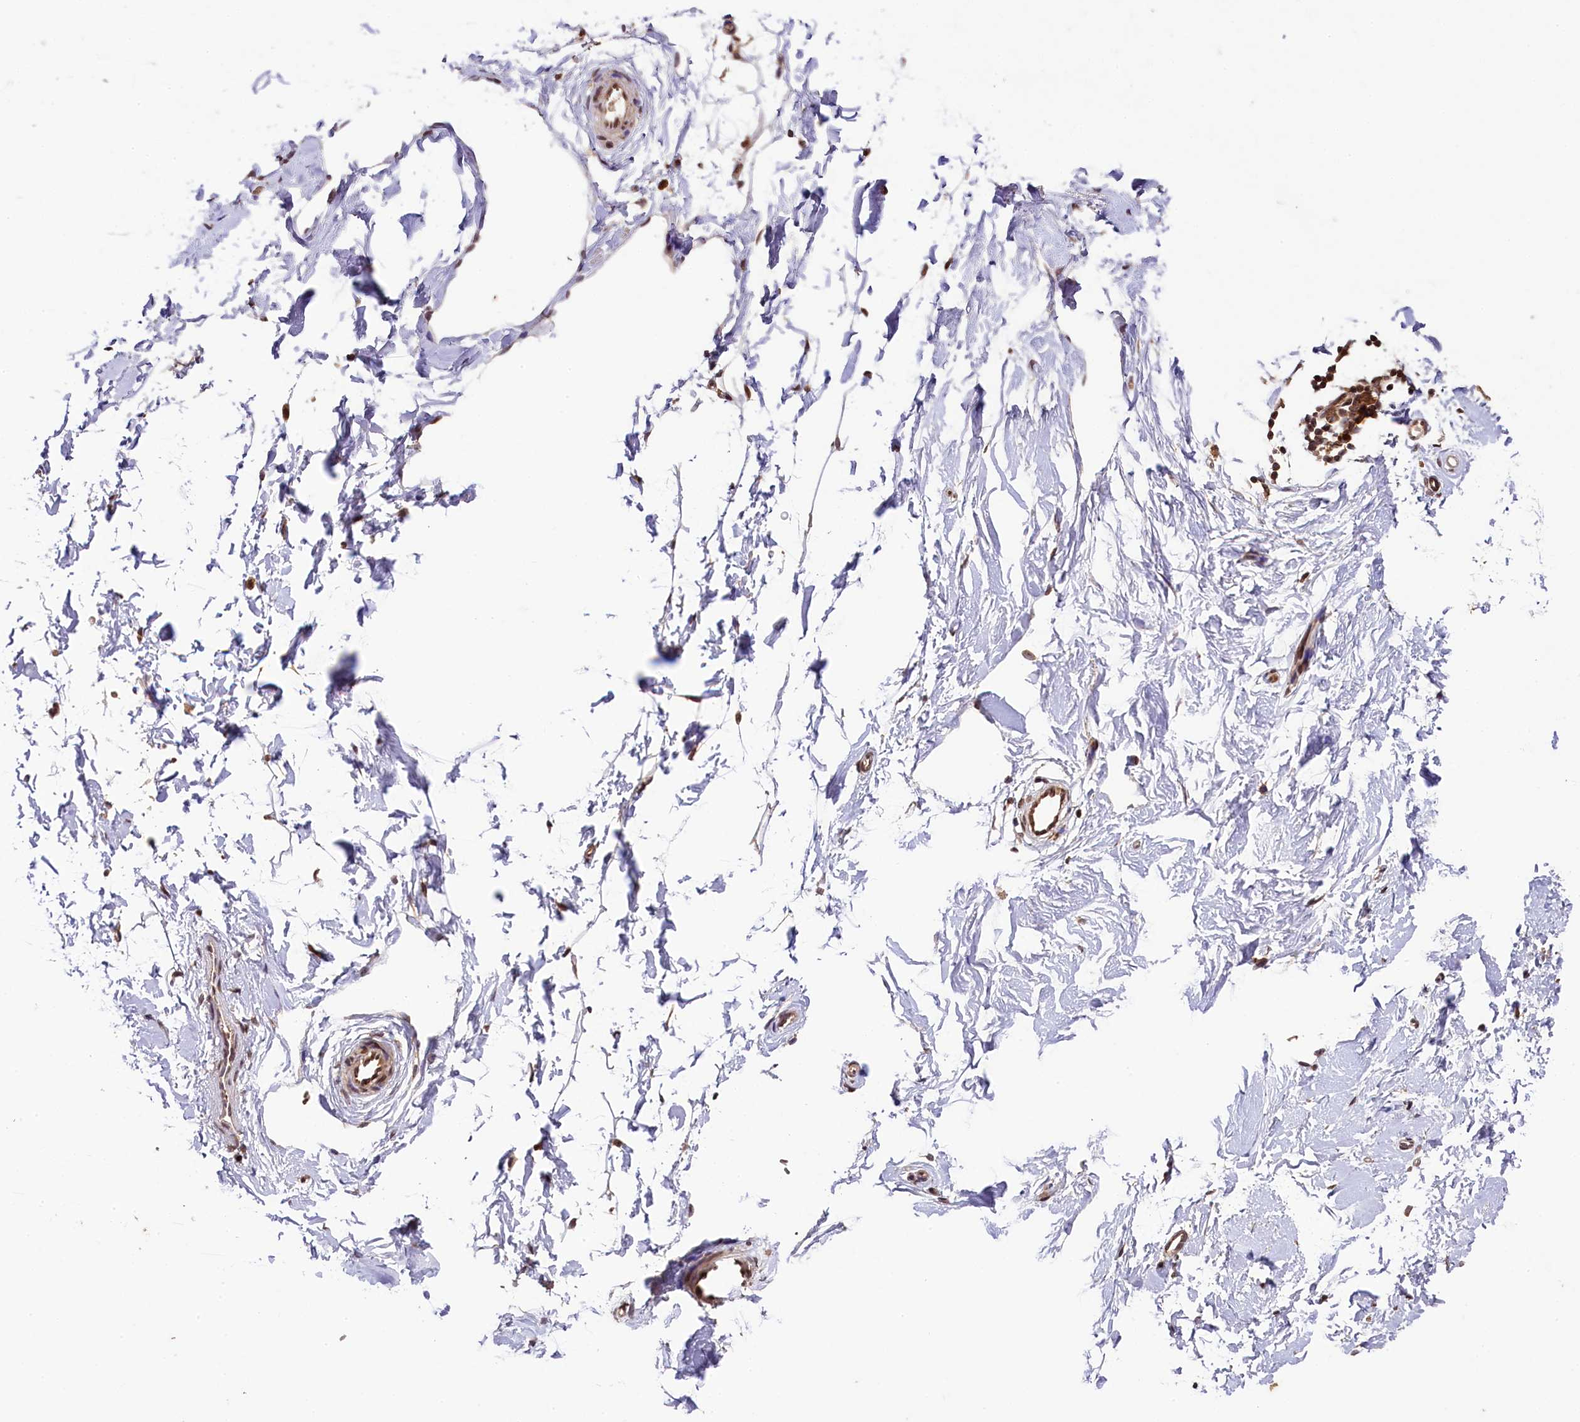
{"staining": {"intensity": "weak", "quantity": ">75%", "location": "cytoplasmic/membranous"}, "tissue": "adipose tissue", "cell_type": "Adipocytes", "image_type": "normal", "snomed": [{"axis": "morphology", "description": "Normal tissue, NOS"}, {"axis": "topography", "description": "Breast"}], "caption": "Weak cytoplasmic/membranous protein staining is present in approximately >75% of adipocytes in adipose tissue.", "gene": "LARP4", "patient": {"sex": "female", "age": 23}}